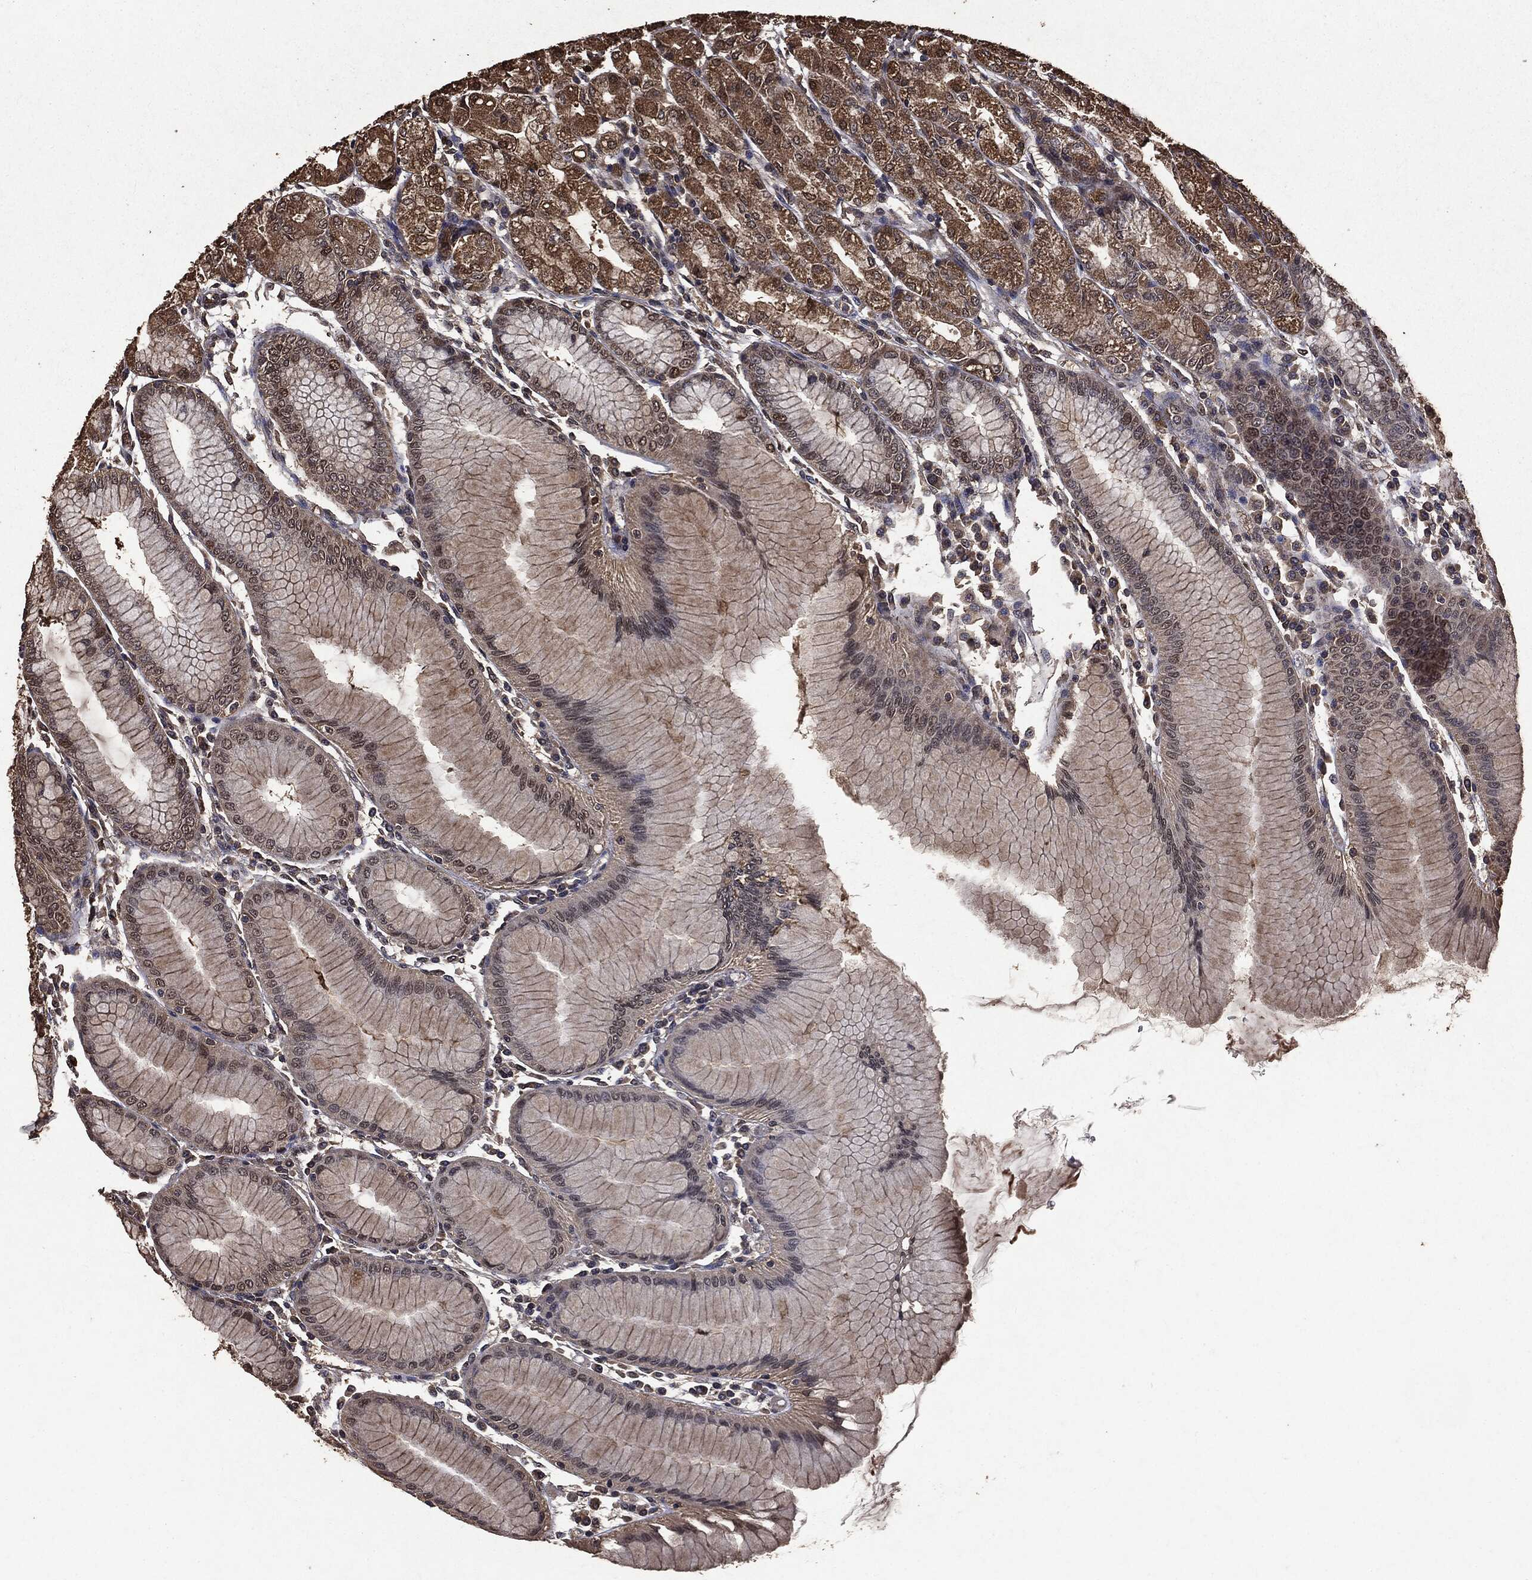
{"staining": {"intensity": "strong", "quantity": ">75%", "location": "cytoplasmic/membranous"}, "tissue": "stomach", "cell_type": "Glandular cells", "image_type": "normal", "snomed": [{"axis": "morphology", "description": "Normal tissue, NOS"}, {"axis": "topography", "description": "Stomach"}], "caption": "This image displays immunohistochemistry staining of unremarkable human stomach, with high strong cytoplasmic/membranous positivity in about >75% of glandular cells.", "gene": "PPP6R2", "patient": {"sex": "female", "age": 57}}